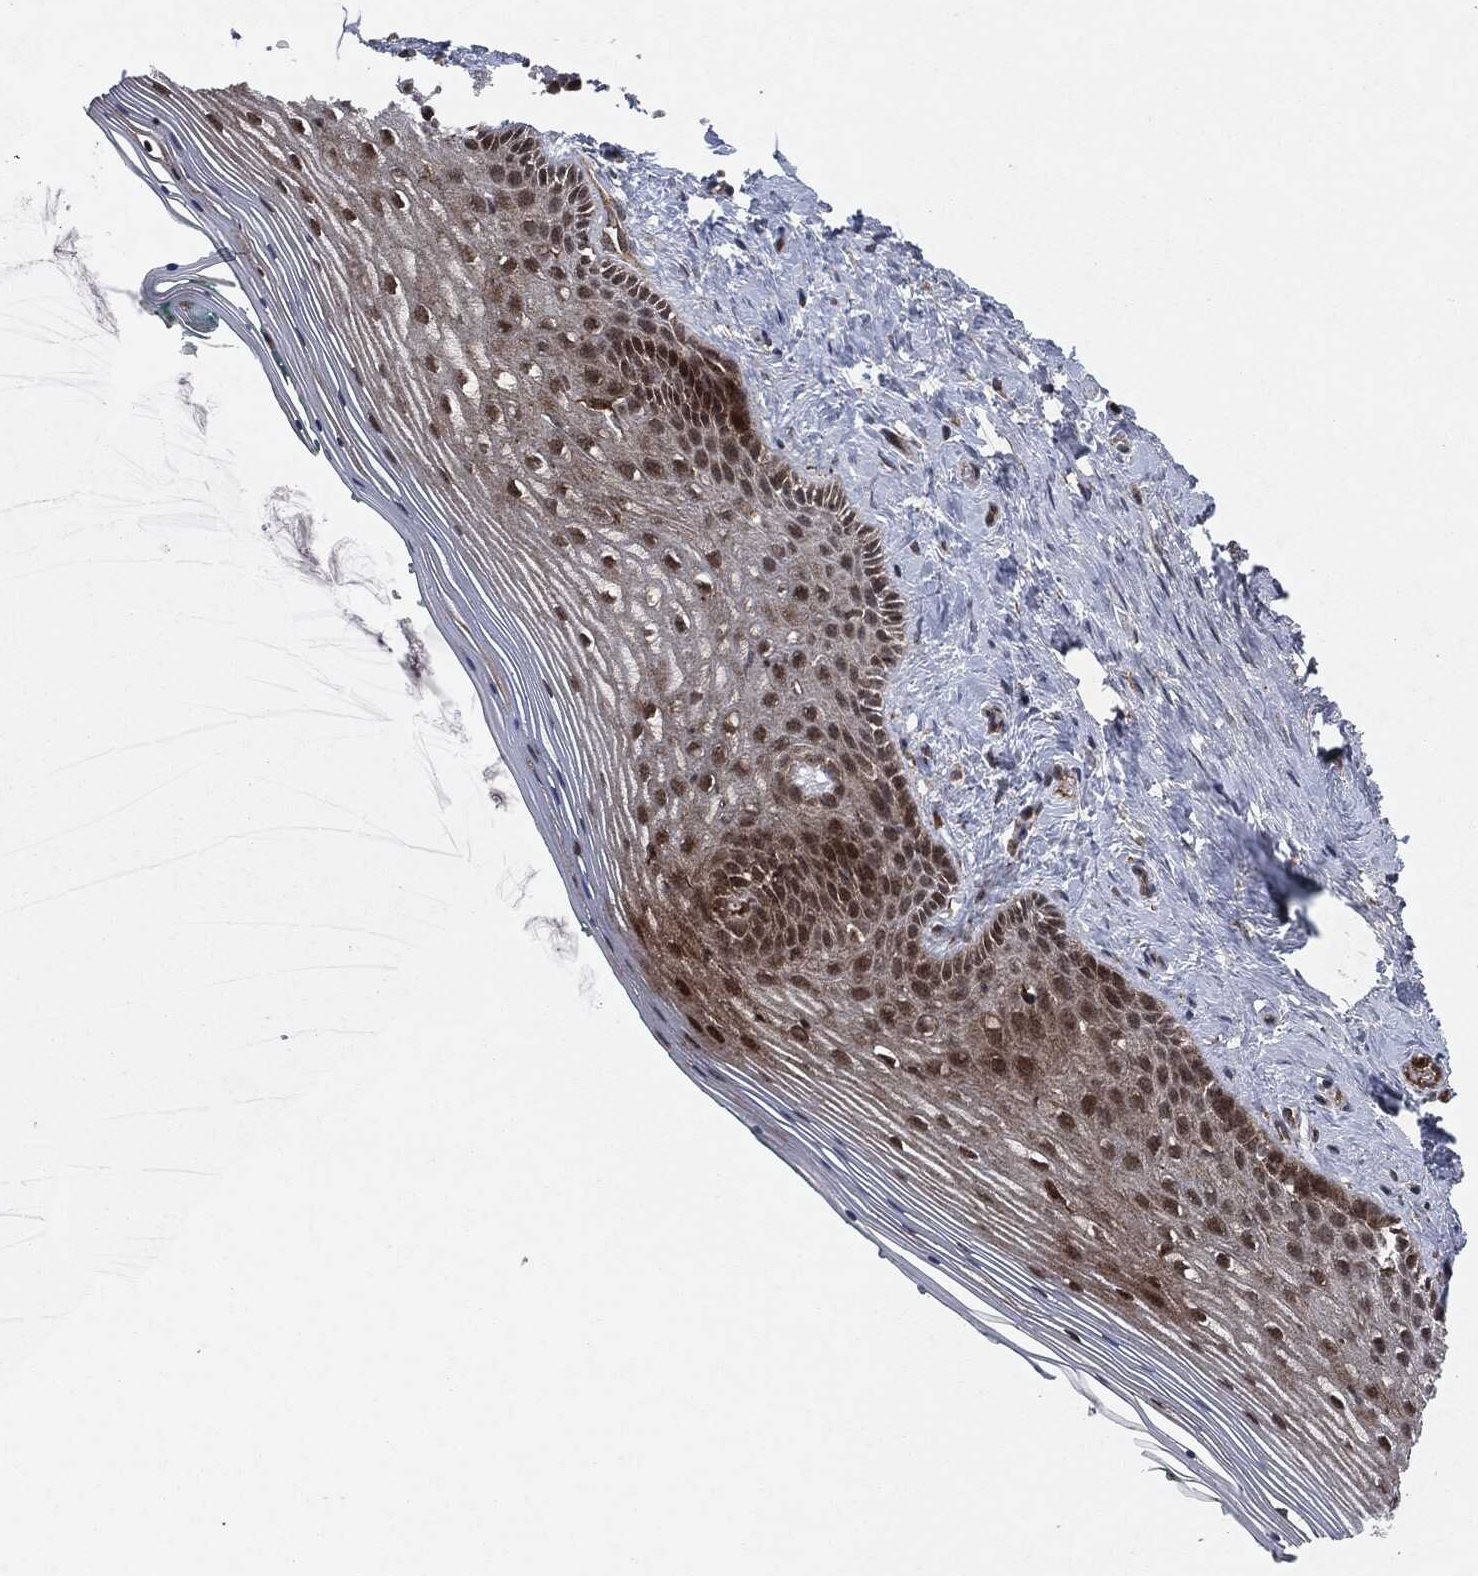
{"staining": {"intensity": "strong", "quantity": "25%-75%", "location": "cytoplasmic/membranous,nuclear"}, "tissue": "vagina", "cell_type": "Squamous epithelial cells", "image_type": "normal", "snomed": [{"axis": "morphology", "description": "Normal tissue, NOS"}, {"axis": "topography", "description": "Vagina"}], "caption": "The image demonstrates a brown stain indicating the presence of a protein in the cytoplasmic/membranous,nuclear of squamous epithelial cells in vagina. The protein is shown in brown color, while the nuclei are stained blue.", "gene": "RAF1", "patient": {"sex": "female", "age": 45}}